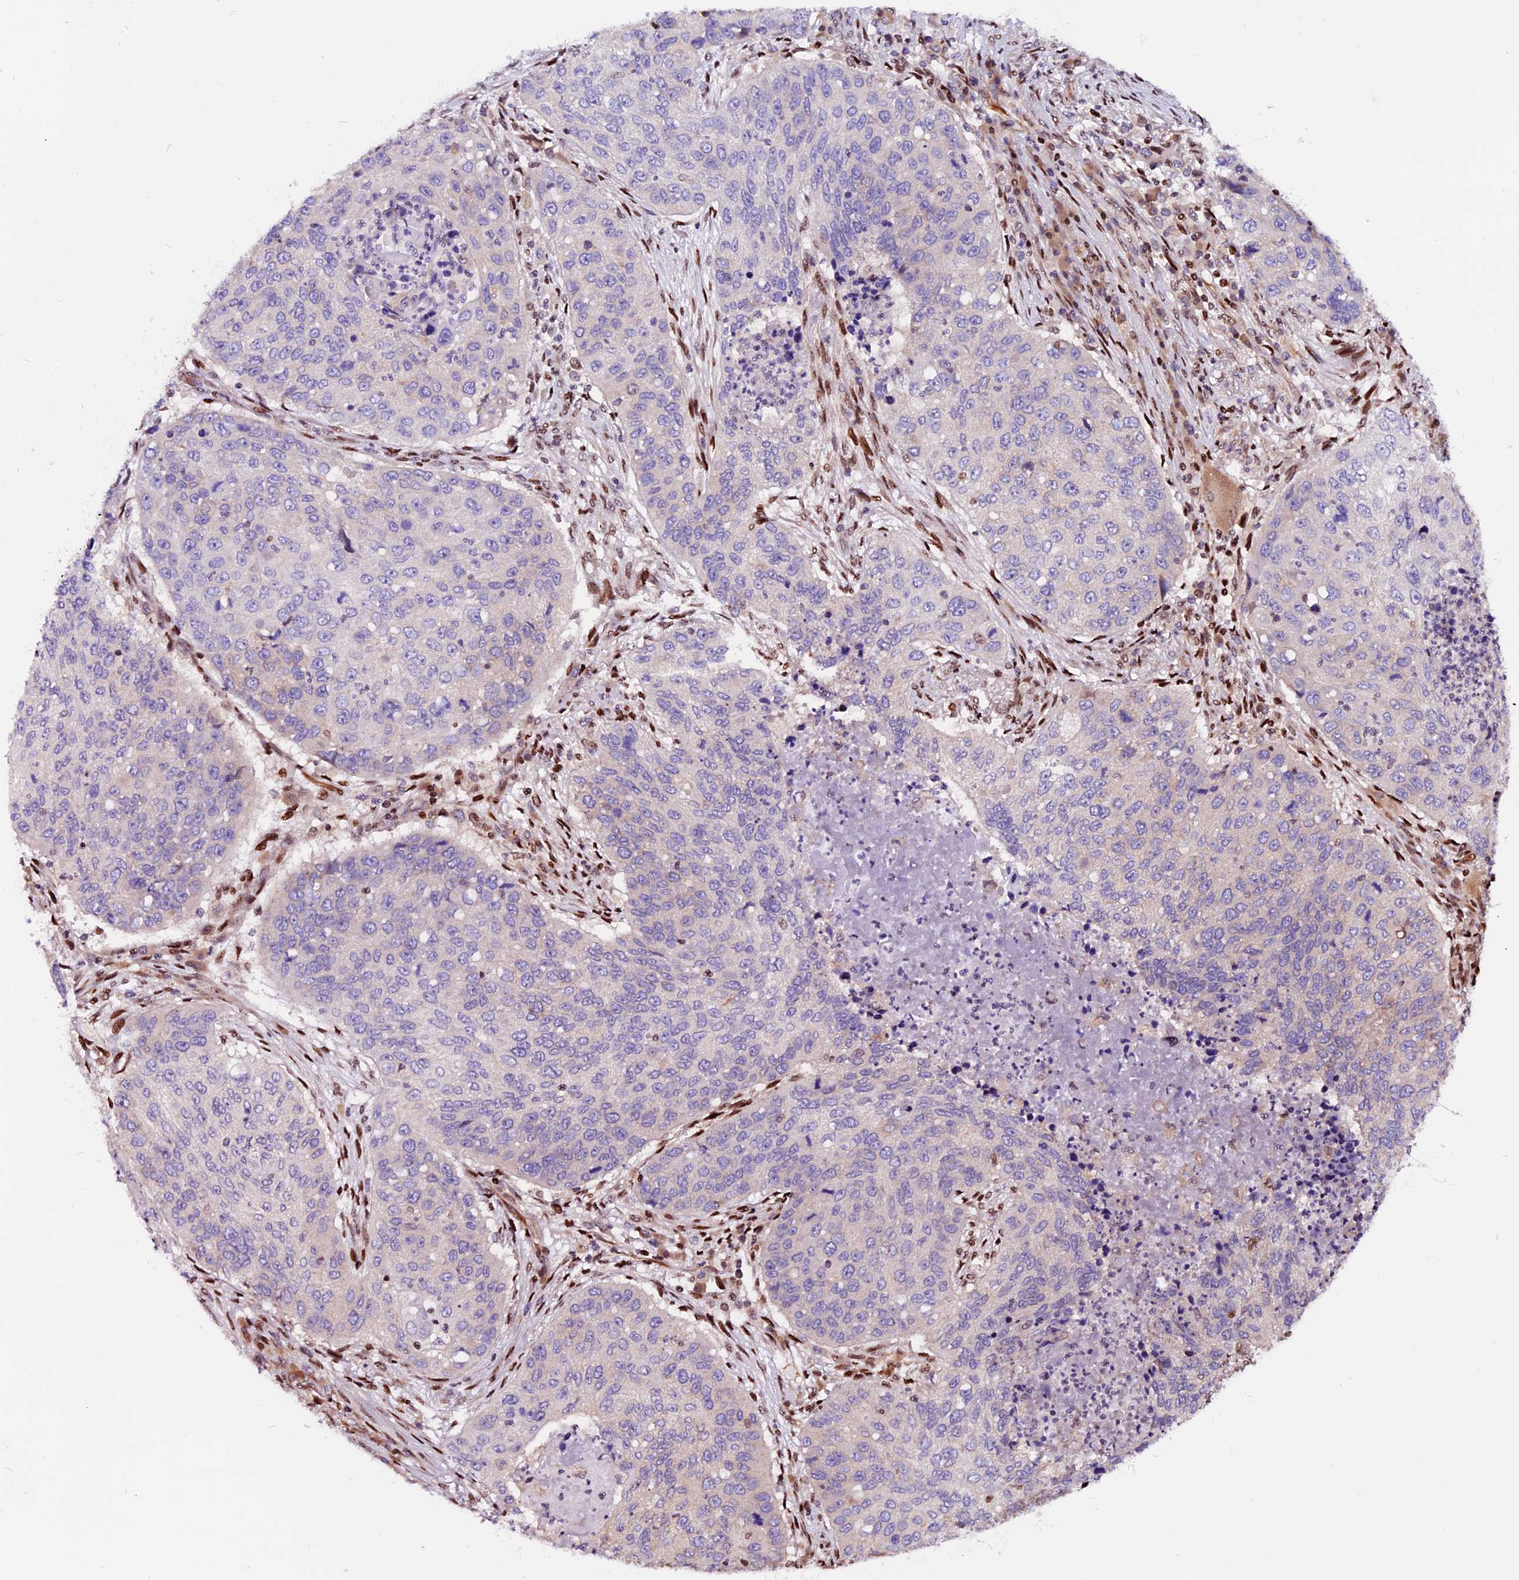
{"staining": {"intensity": "negative", "quantity": "none", "location": "none"}, "tissue": "lung cancer", "cell_type": "Tumor cells", "image_type": "cancer", "snomed": [{"axis": "morphology", "description": "Squamous cell carcinoma, NOS"}, {"axis": "topography", "description": "Lung"}], "caption": "The immunohistochemistry image has no significant expression in tumor cells of lung squamous cell carcinoma tissue. The staining is performed using DAB (3,3'-diaminobenzidine) brown chromogen with nuclei counter-stained in using hematoxylin.", "gene": "RINL", "patient": {"sex": "female", "age": 63}}